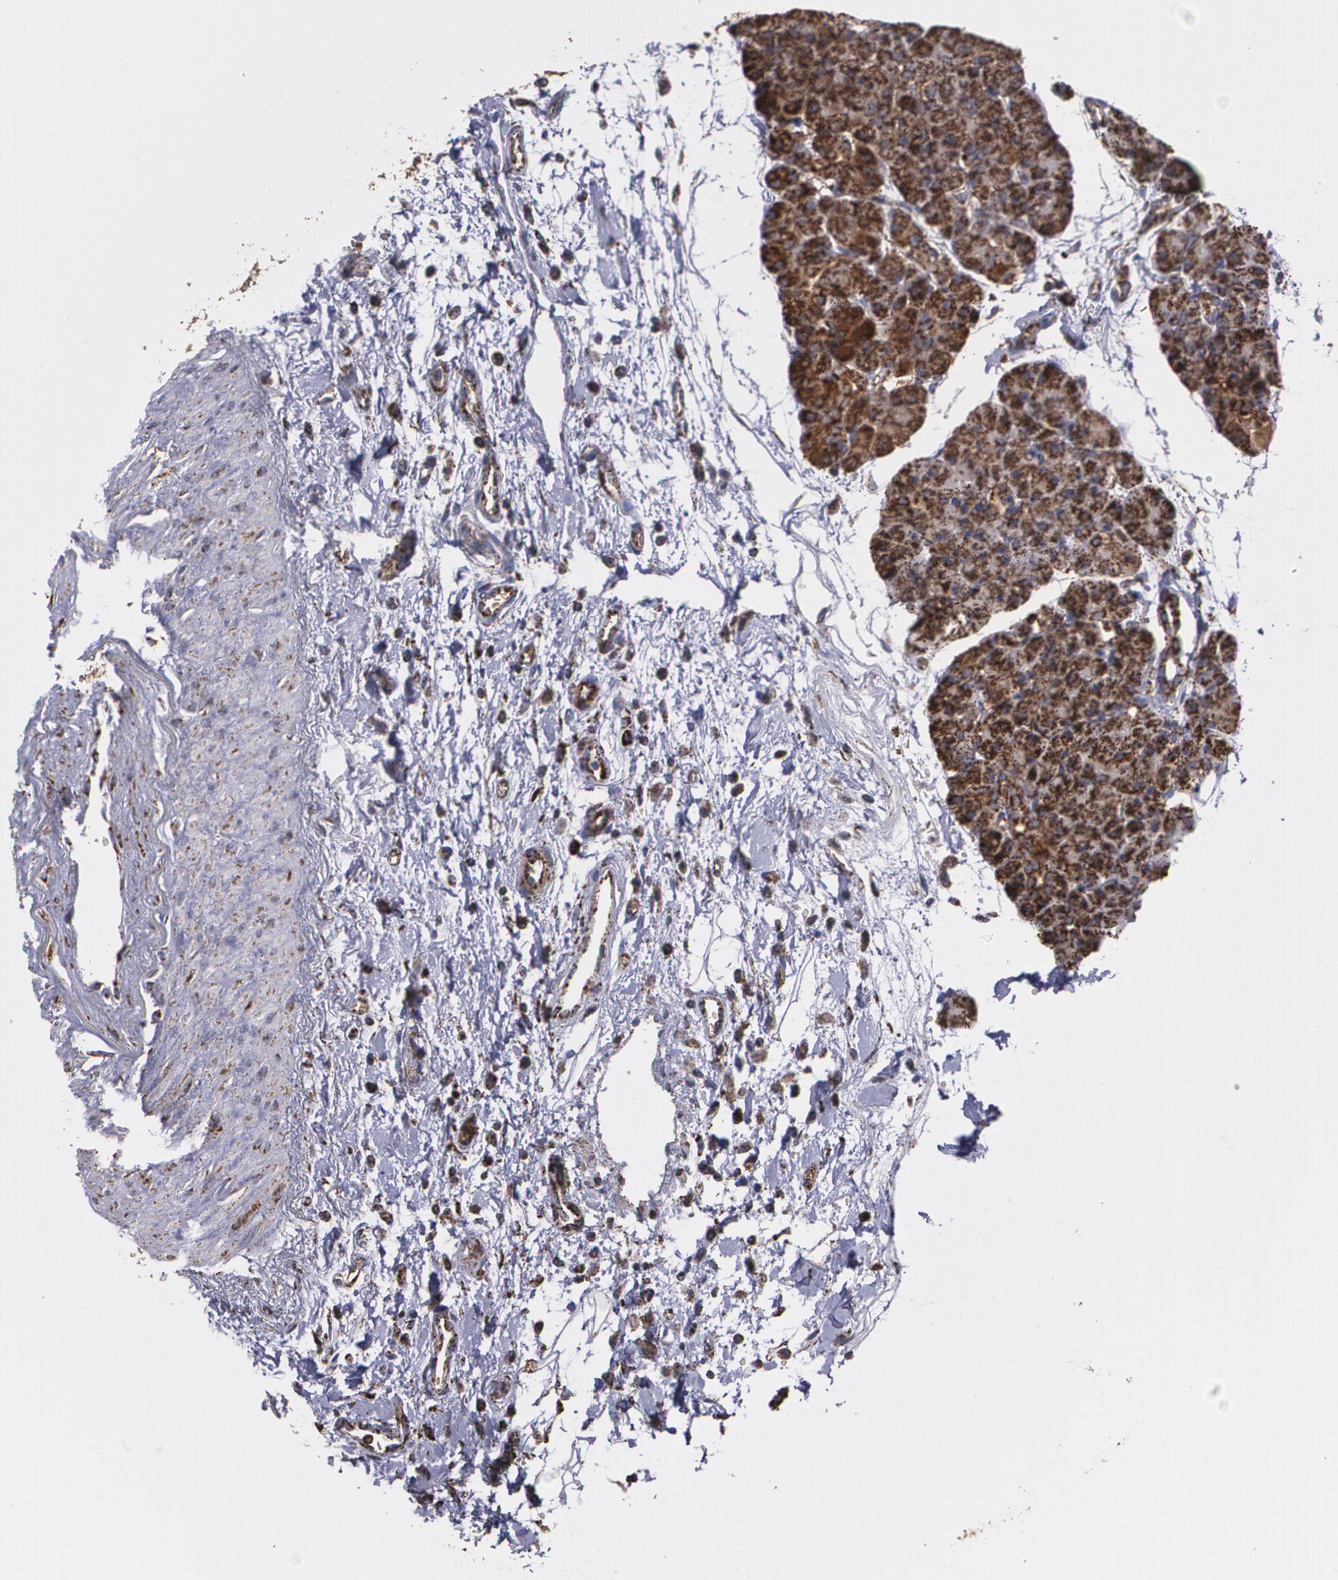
{"staining": {"intensity": "strong", "quantity": ">75%", "location": "cytoplasmic/membranous"}, "tissue": "pancreas", "cell_type": "Exocrine glandular cells", "image_type": "normal", "snomed": [{"axis": "morphology", "description": "Normal tissue, NOS"}, {"axis": "topography", "description": "Pancreas"}], "caption": "Brown immunohistochemical staining in benign human pancreas displays strong cytoplasmic/membranous expression in about >75% of exocrine glandular cells. (DAB IHC with brightfield microscopy, high magnification).", "gene": "HSPD1", "patient": {"sex": "male", "age": 66}}